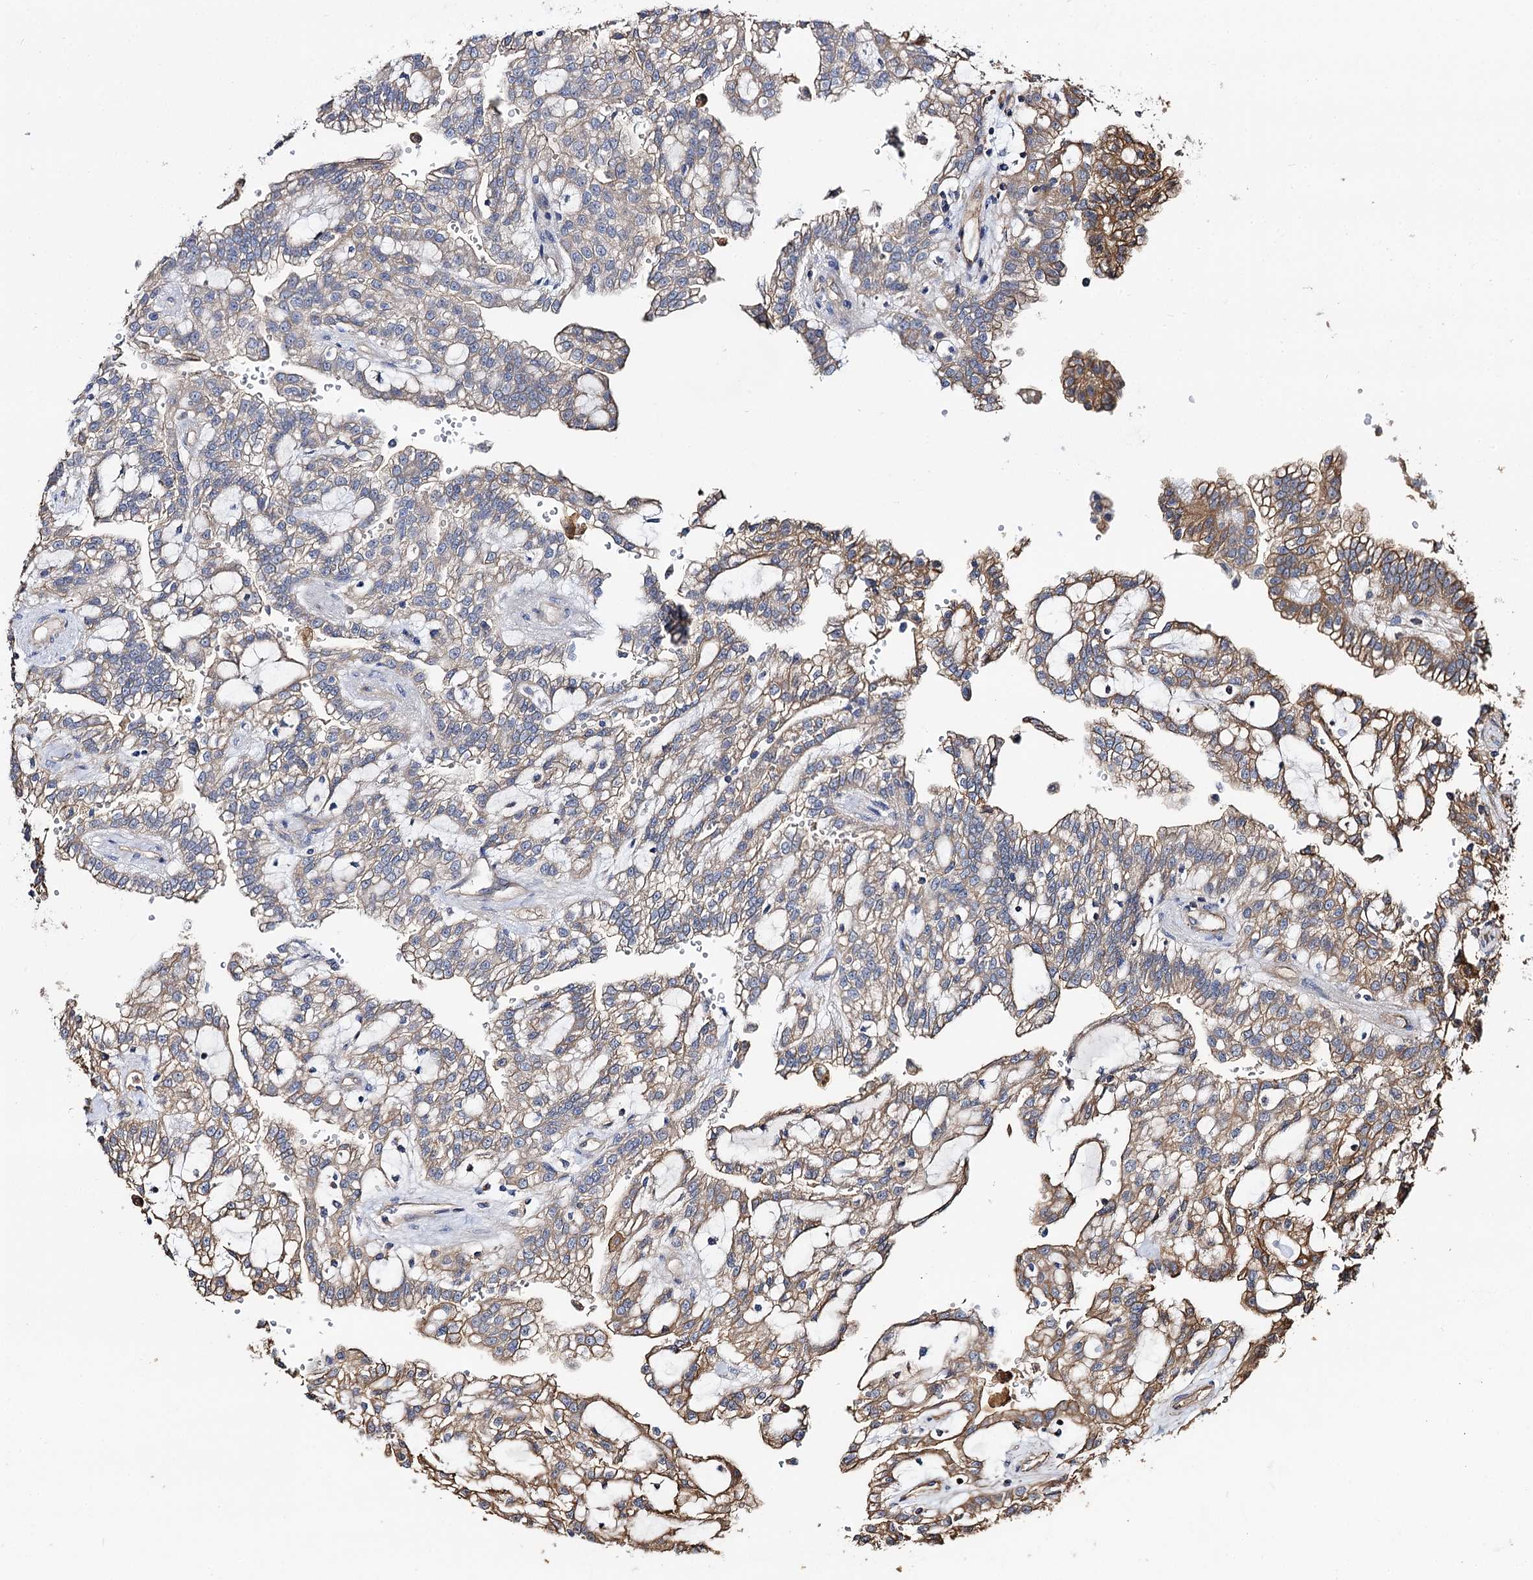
{"staining": {"intensity": "moderate", "quantity": "25%-75%", "location": "cytoplasmic/membranous"}, "tissue": "renal cancer", "cell_type": "Tumor cells", "image_type": "cancer", "snomed": [{"axis": "morphology", "description": "Adenocarcinoma, NOS"}, {"axis": "topography", "description": "Kidney"}], "caption": "Protein staining exhibits moderate cytoplasmic/membranous expression in about 25%-75% of tumor cells in renal adenocarcinoma. Immunohistochemistry (ihc) stains the protein of interest in brown and the nuclei are stained blue.", "gene": "IDI1", "patient": {"sex": "male", "age": 63}}